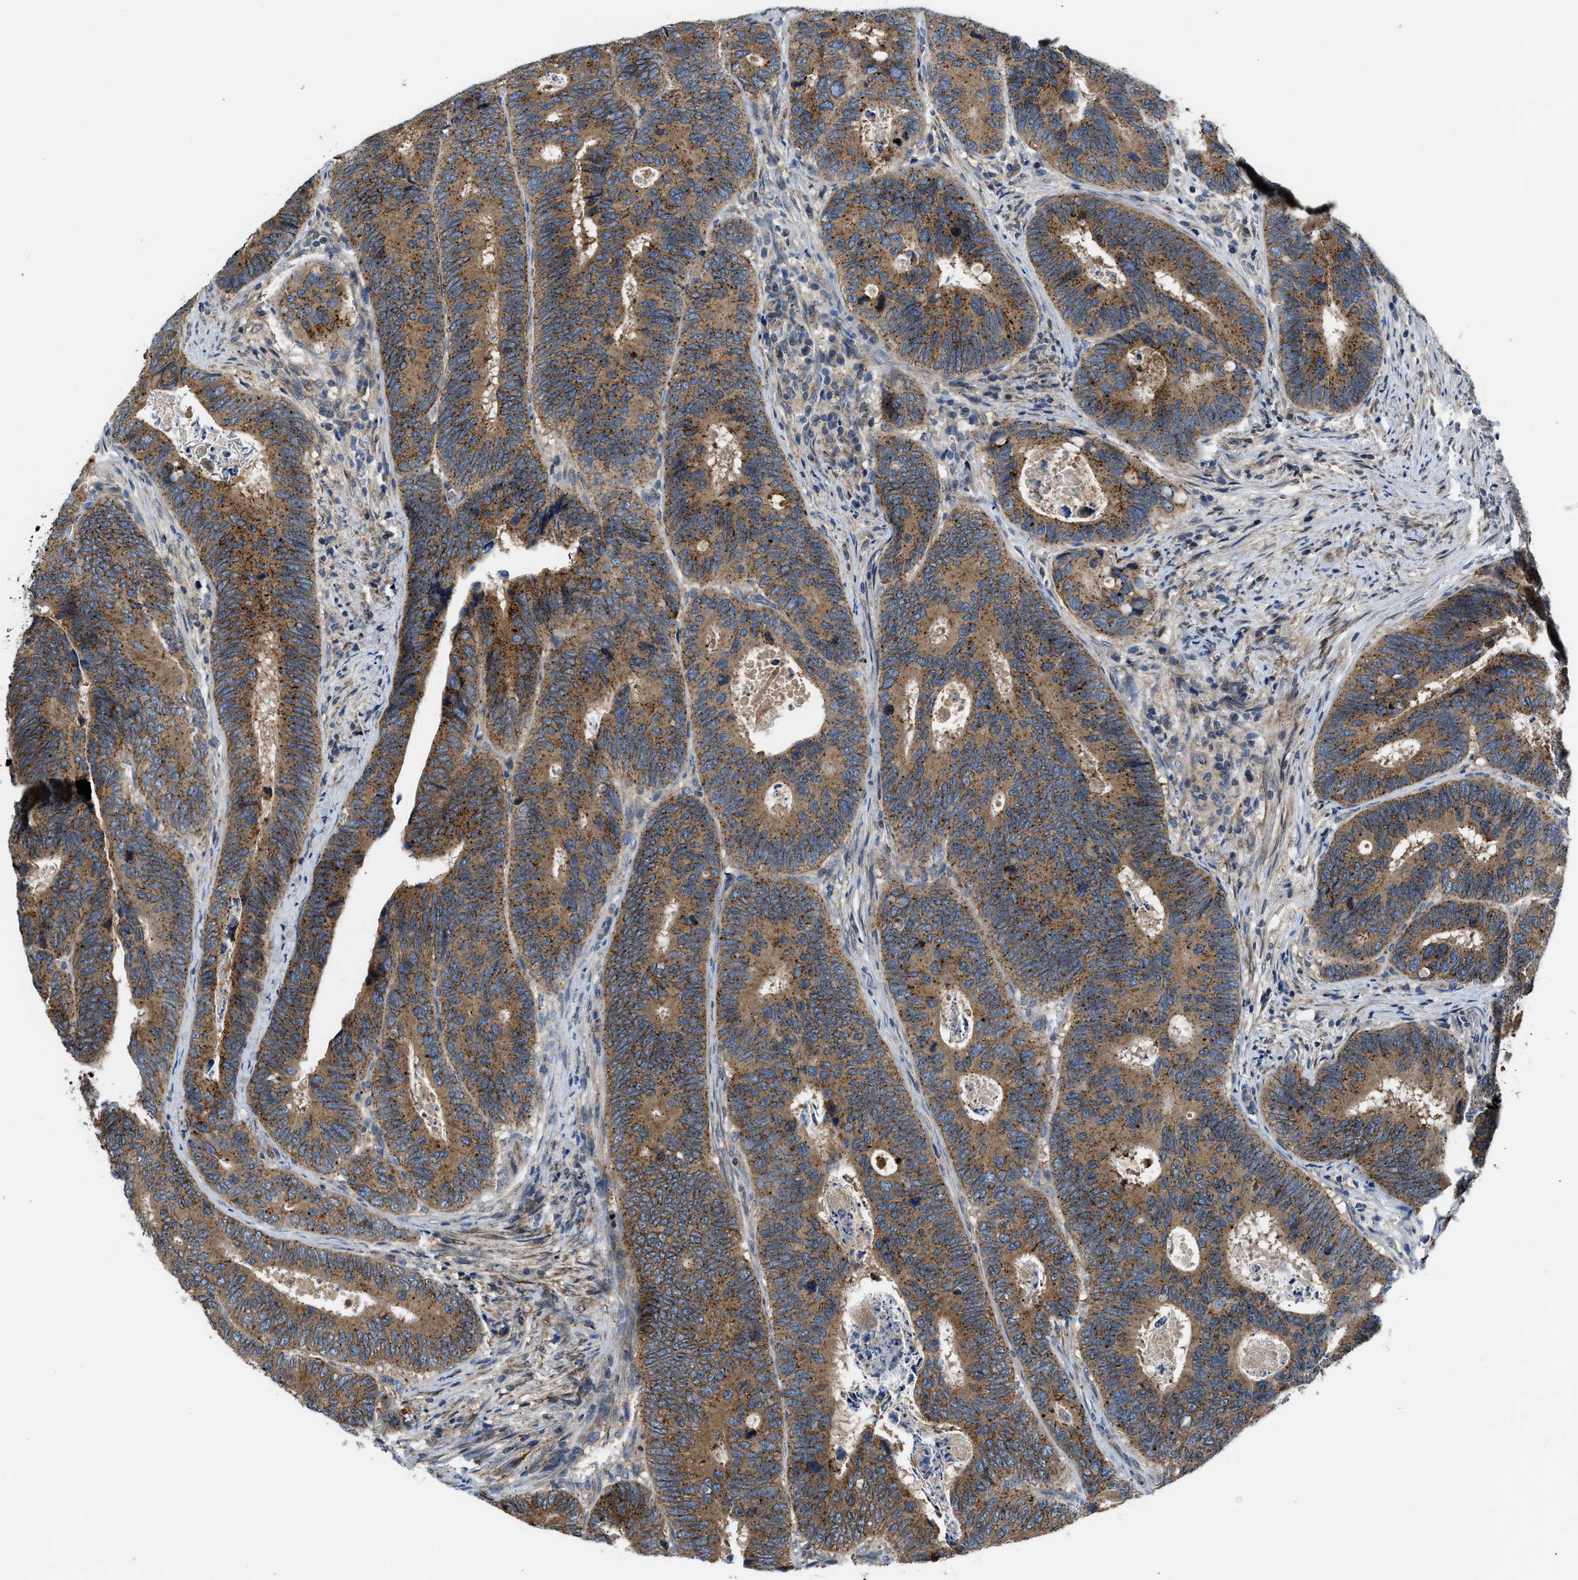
{"staining": {"intensity": "strong", "quantity": ">75%", "location": "cytoplasmic/membranous"}, "tissue": "colorectal cancer", "cell_type": "Tumor cells", "image_type": "cancer", "snomed": [{"axis": "morphology", "description": "Inflammation, NOS"}, {"axis": "morphology", "description": "Adenocarcinoma, NOS"}, {"axis": "topography", "description": "Colon"}], "caption": "This histopathology image reveals IHC staining of human adenocarcinoma (colorectal), with high strong cytoplasmic/membranous expression in approximately >75% of tumor cells.", "gene": "ARL6IP5", "patient": {"sex": "male", "age": 72}}